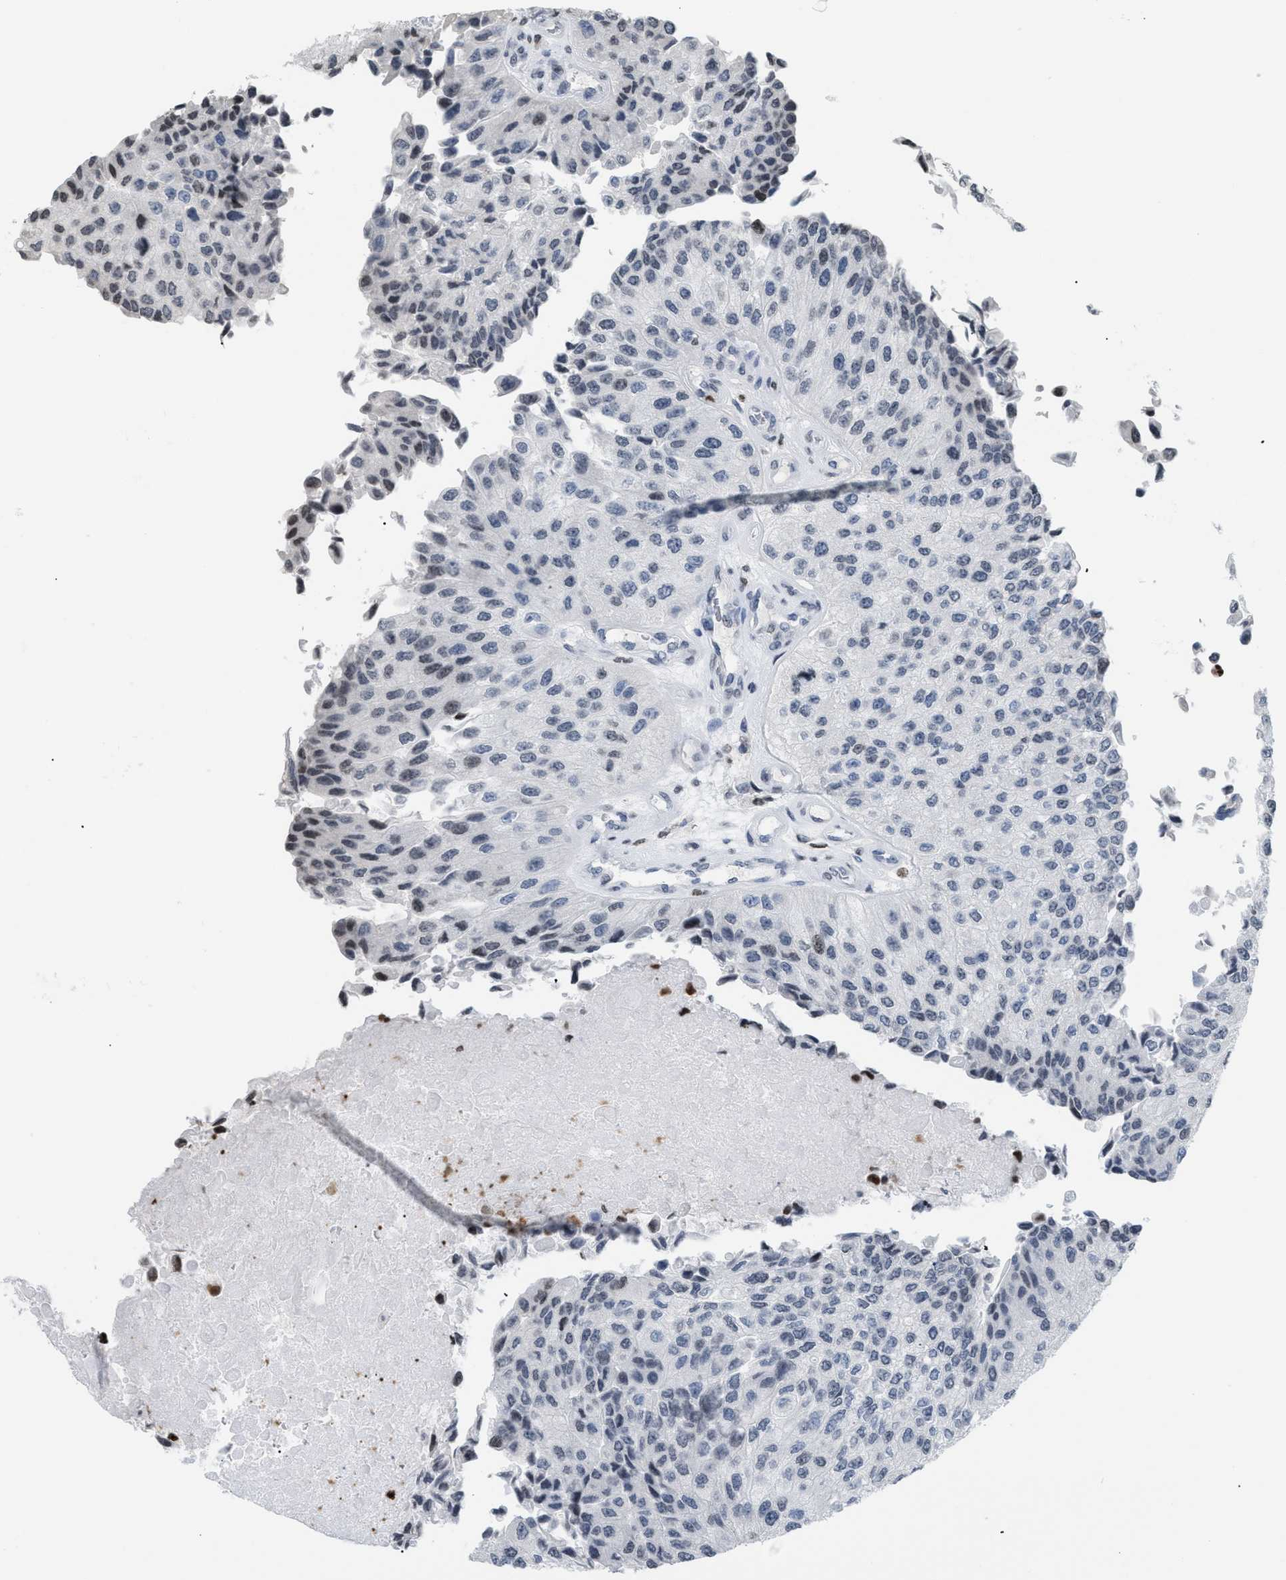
{"staining": {"intensity": "weak", "quantity": "<25%", "location": "nuclear"}, "tissue": "urothelial cancer", "cell_type": "Tumor cells", "image_type": "cancer", "snomed": [{"axis": "morphology", "description": "Urothelial carcinoma, High grade"}, {"axis": "topography", "description": "Kidney"}, {"axis": "topography", "description": "Urinary bladder"}], "caption": "Tumor cells are negative for protein expression in human urothelial cancer.", "gene": "HMGN2", "patient": {"sex": "male", "age": 77}}